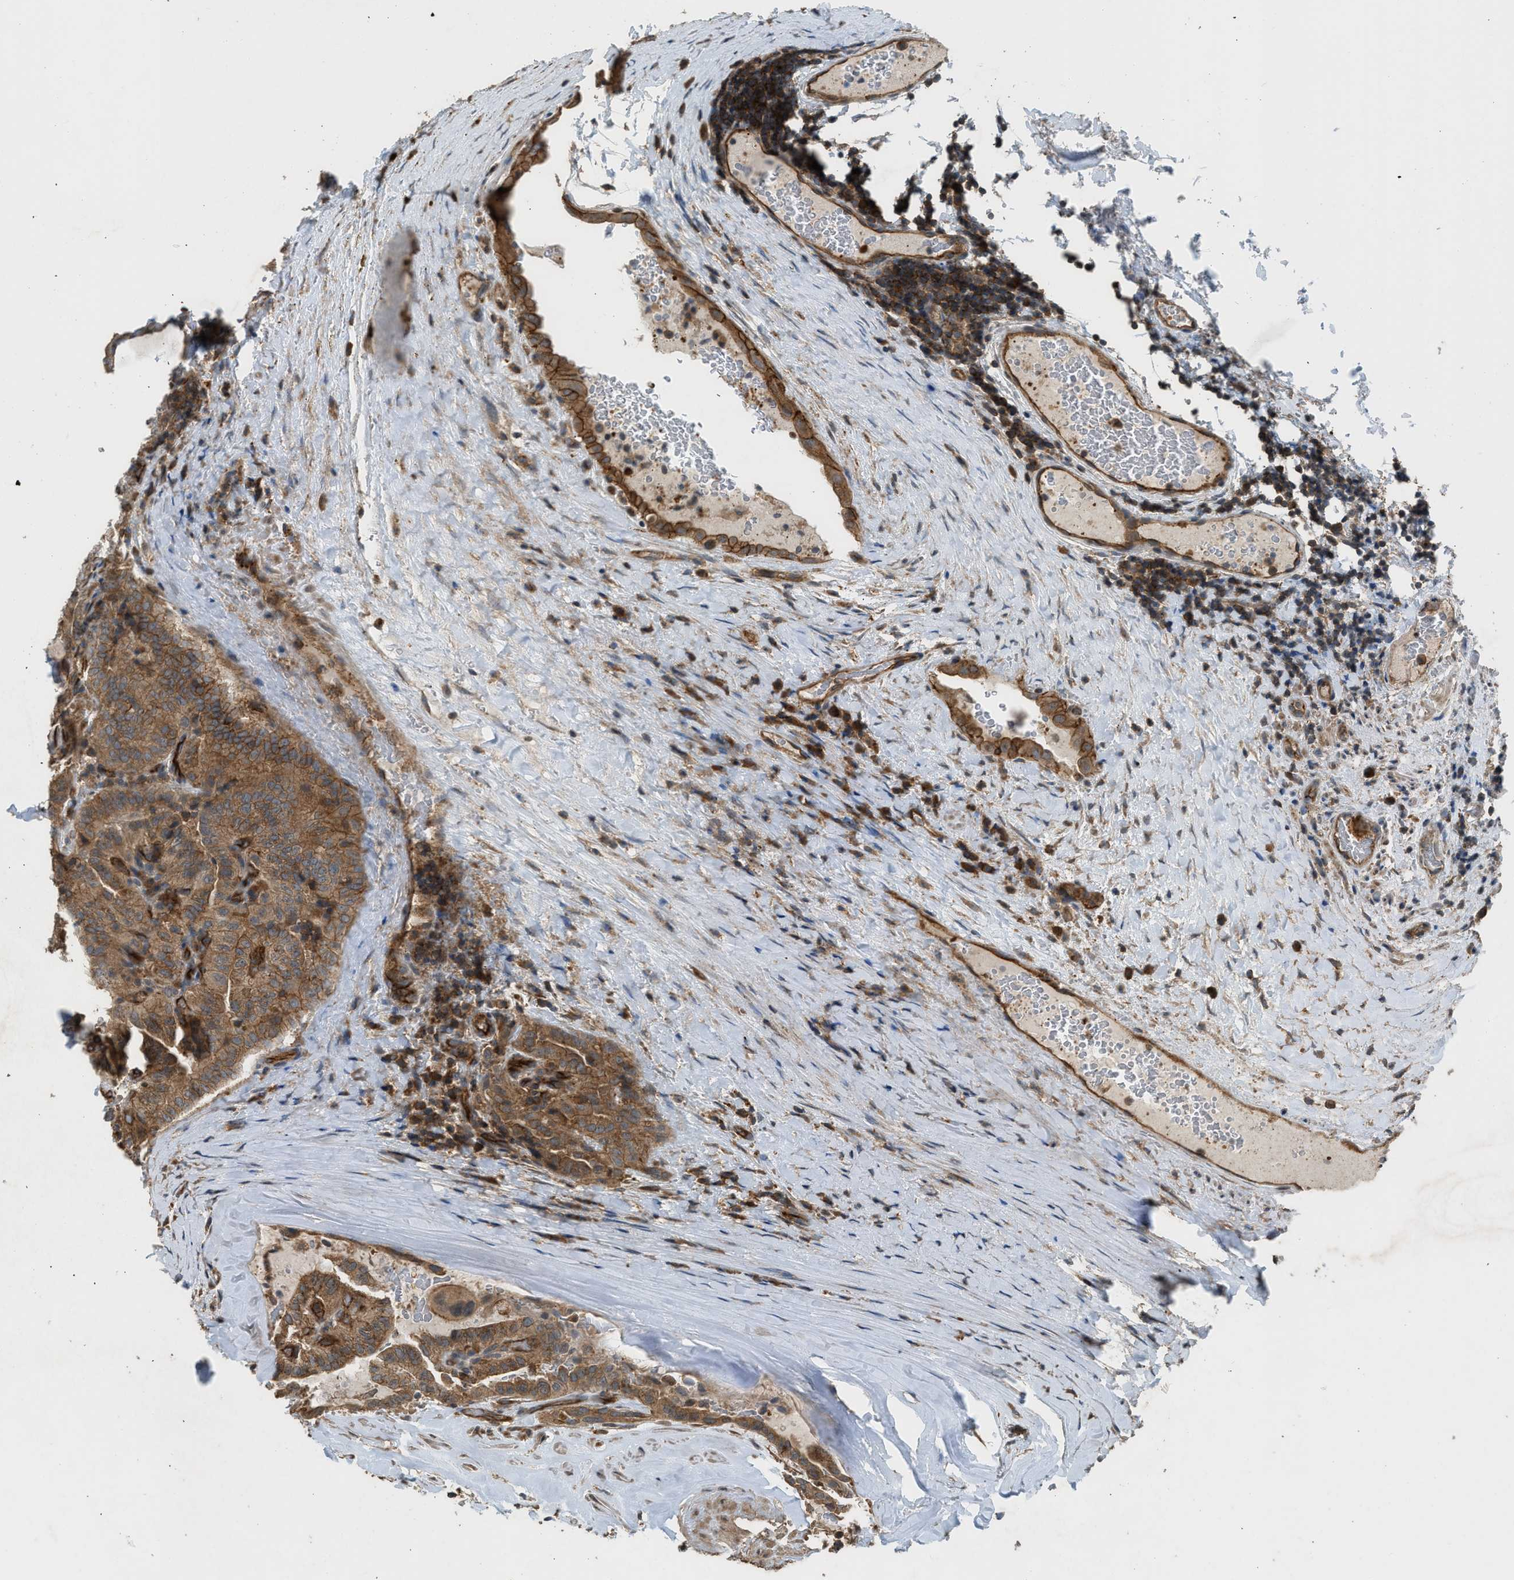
{"staining": {"intensity": "strong", "quantity": ">75%", "location": "cytoplasmic/membranous"}, "tissue": "thyroid cancer", "cell_type": "Tumor cells", "image_type": "cancer", "snomed": [{"axis": "morphology", "description": "Papillary adenocarcinoma, NOS"}, {"axis": "topography", "description": "Thyroid gland"}], "caption": "Protein positivity by immunohistochemistry (IHC) exhibits strong cytoplasmic/membranous staining in approximately >75% of tumor cells in papillary adenocarcinoma (thyroid).", "gene": "HIP1R", "patient": {"sex": "male", "age": 77}}